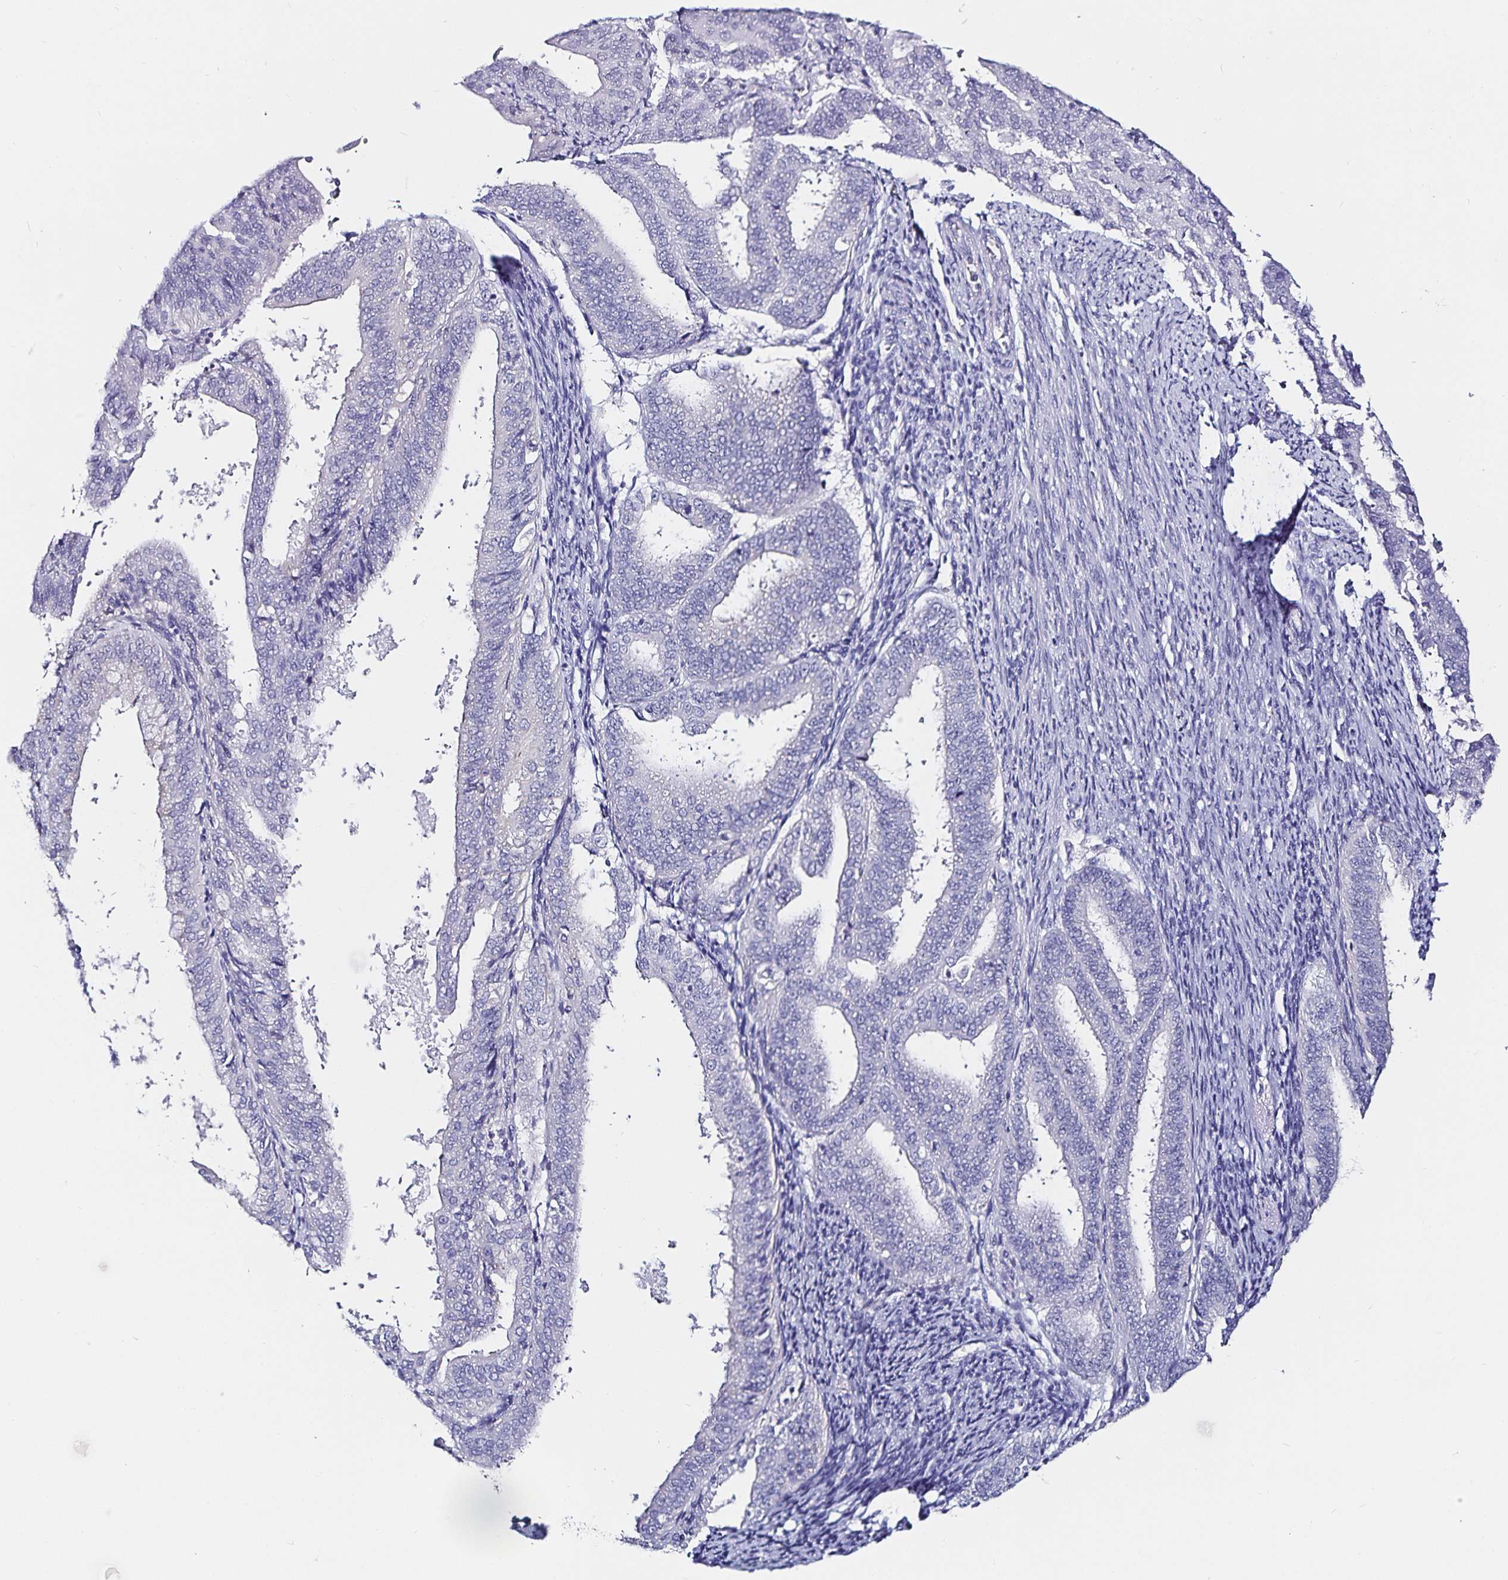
{"staining": {"intensity": "negative", "quantity": "none", "location": "none"}, "tissue": "endometrial cancer", "cell_type": "Tumor cells", "image_type": "cancer", "snomed": [{"axis": "morphology", "description": "Adenocarcinoma, NOS"}, {"axis": "topography", "description": "Endometrium"}], "caption": "IHC of endometrial adenocarcinoma shows no positivity in tumor cells.", "gene": "TSPAN7", "patient": {"sex": "female", "age": 63}}